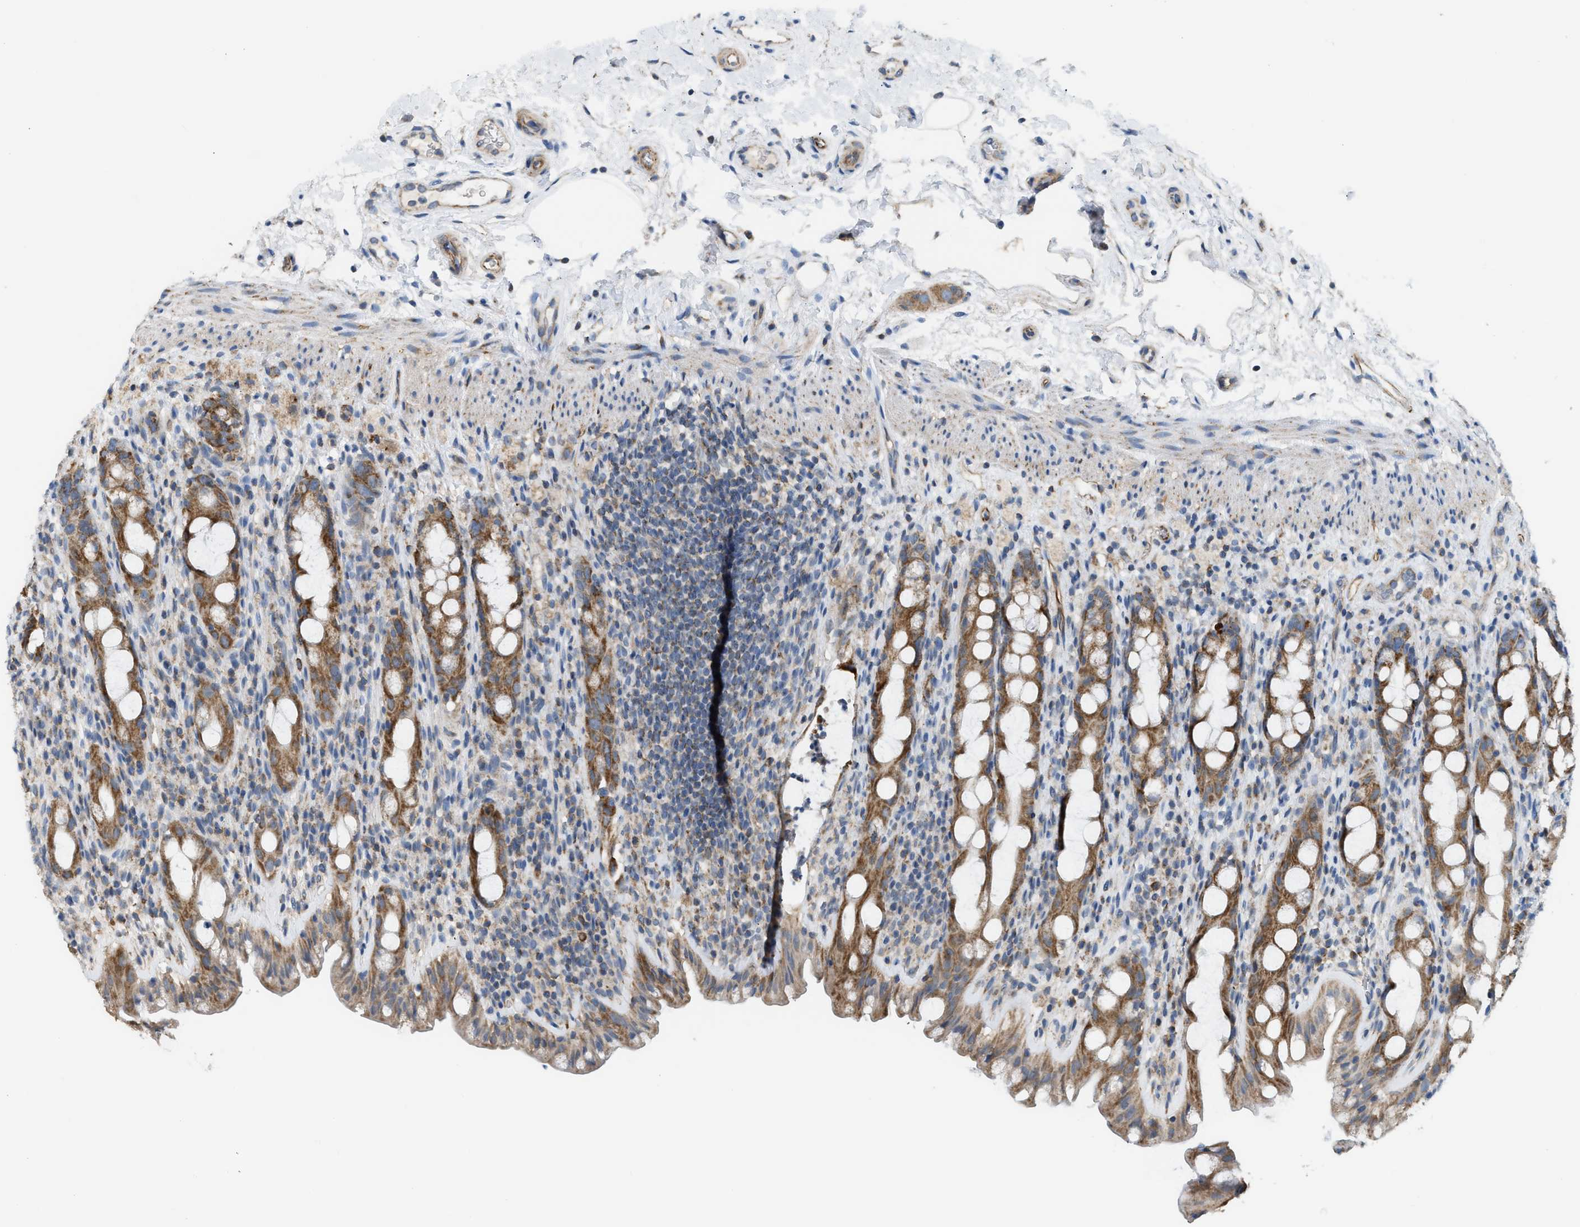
{"staining": {"intensity": "moderate", "quantity": ">75%", "location": "cytoplasmic/membranous"}, "tissue": "rectum", "cell_type": "Glandular cells", "image_type": "normal", "snomed": [{"axis": "morphology", "description": "Normal tissue, NOS"}, {"axis": "topography", "description": "Rectum"}], "caption": "IHC micrograph of unremarkable human rectum stained for a protein (brown), which displays medium levels of moderate cytoplasmic/membranous staining in about >75% of glandular cells.", "gene": "GOT2", "patient": {"sex": "male", "age": 44}}